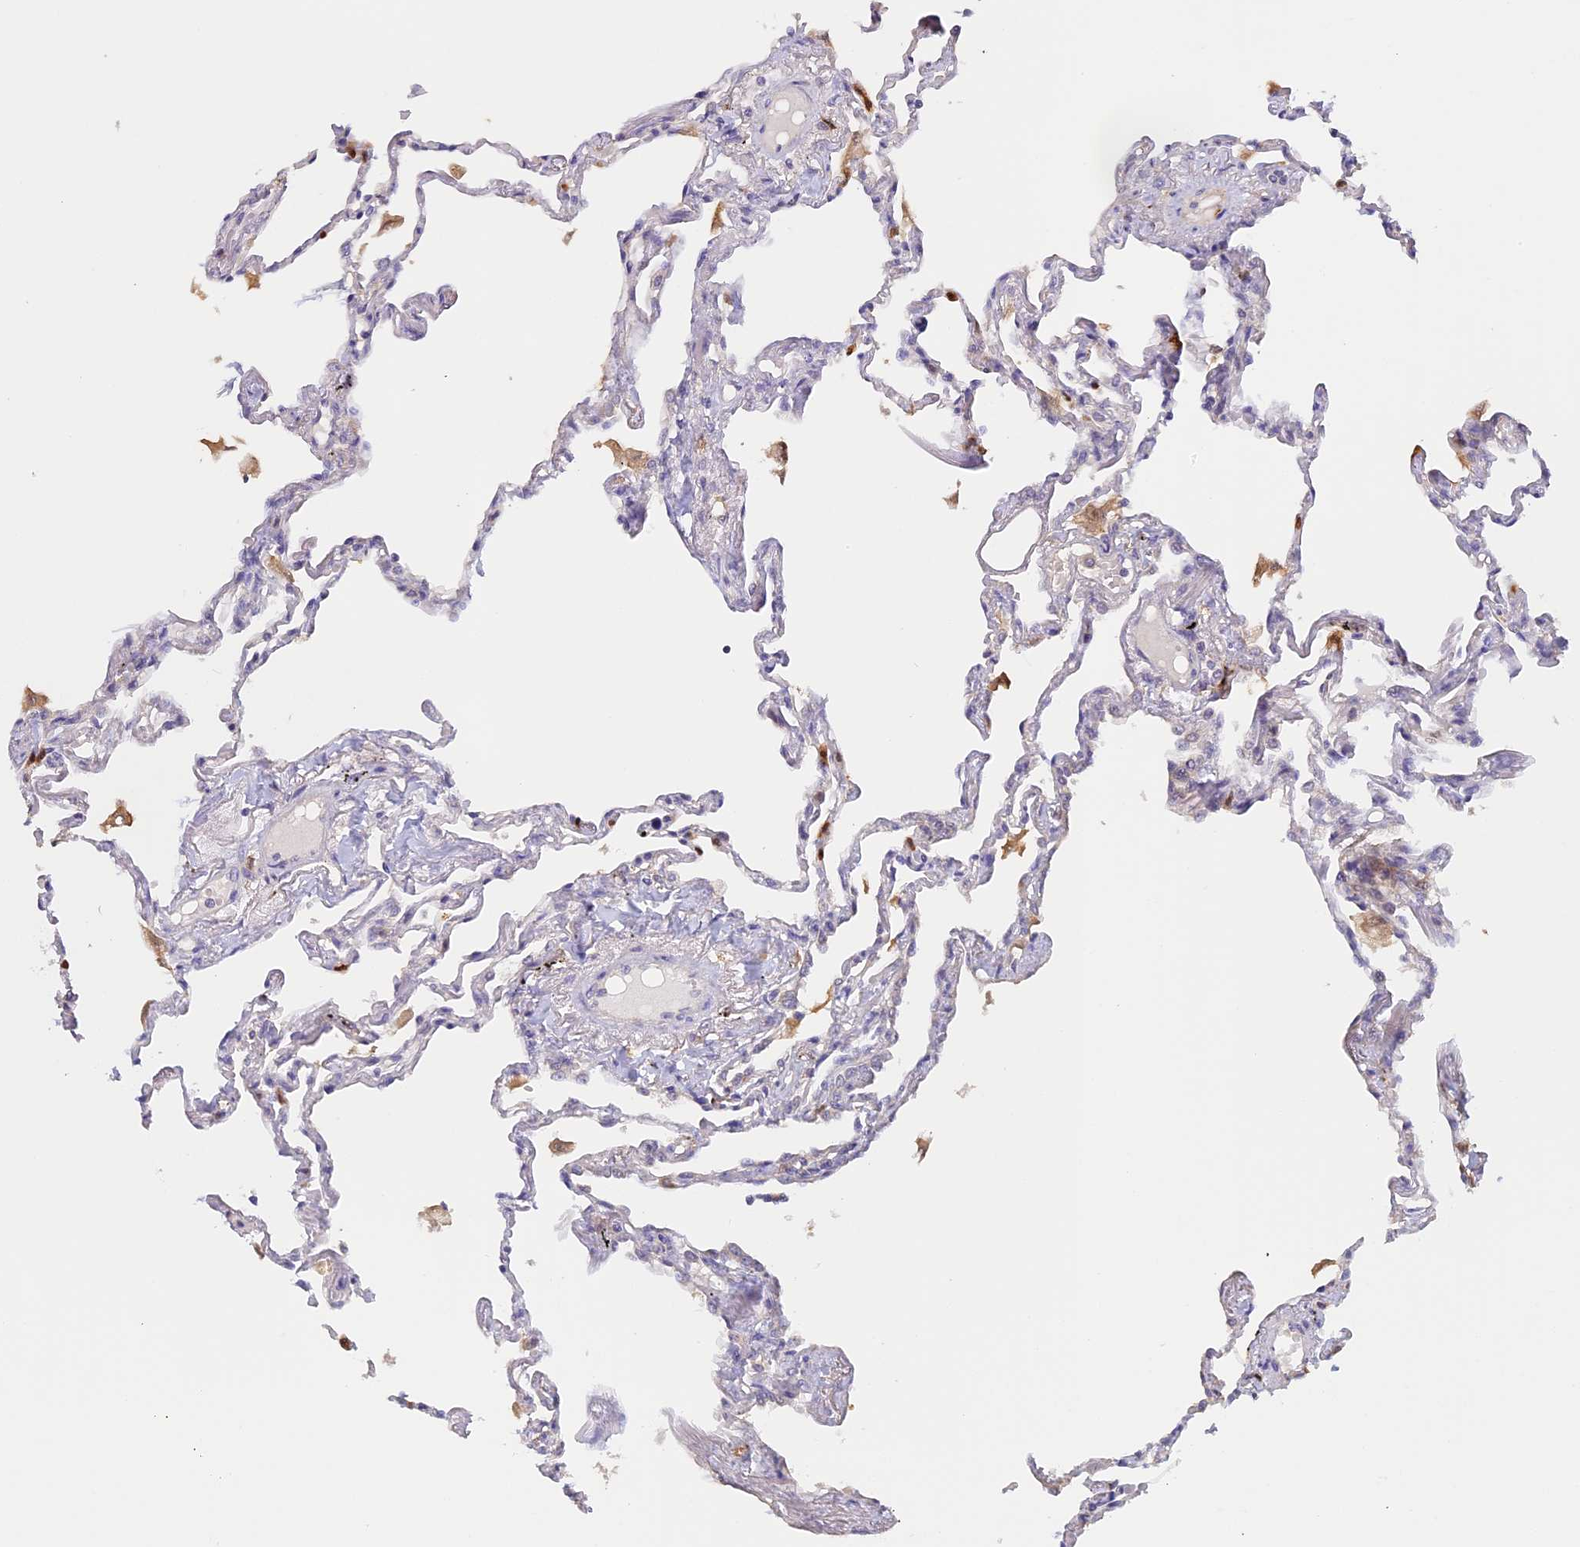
{"staining": {"intensity": "negative", "quantity": "none", "location": "none"}, "tissue": "lung", "cell_type": "Alveolar cells", "image_type": "normal", "snomed": [{"axis": "morphology", "description": "Normal tissue, NOS"}, {"axis": "topography", "description": "Lung"}], "caption": "This is a histopathology image of IHC staining of normal lung, which shows no staining in alveolar cells. (Stains: DAB immunohistochemistry with hematoxylin counter stain, Microscopy: brightfield microscopy at high magnification).", "gene": "NCF4", "patient": {"sex": "female", "age": 67}}